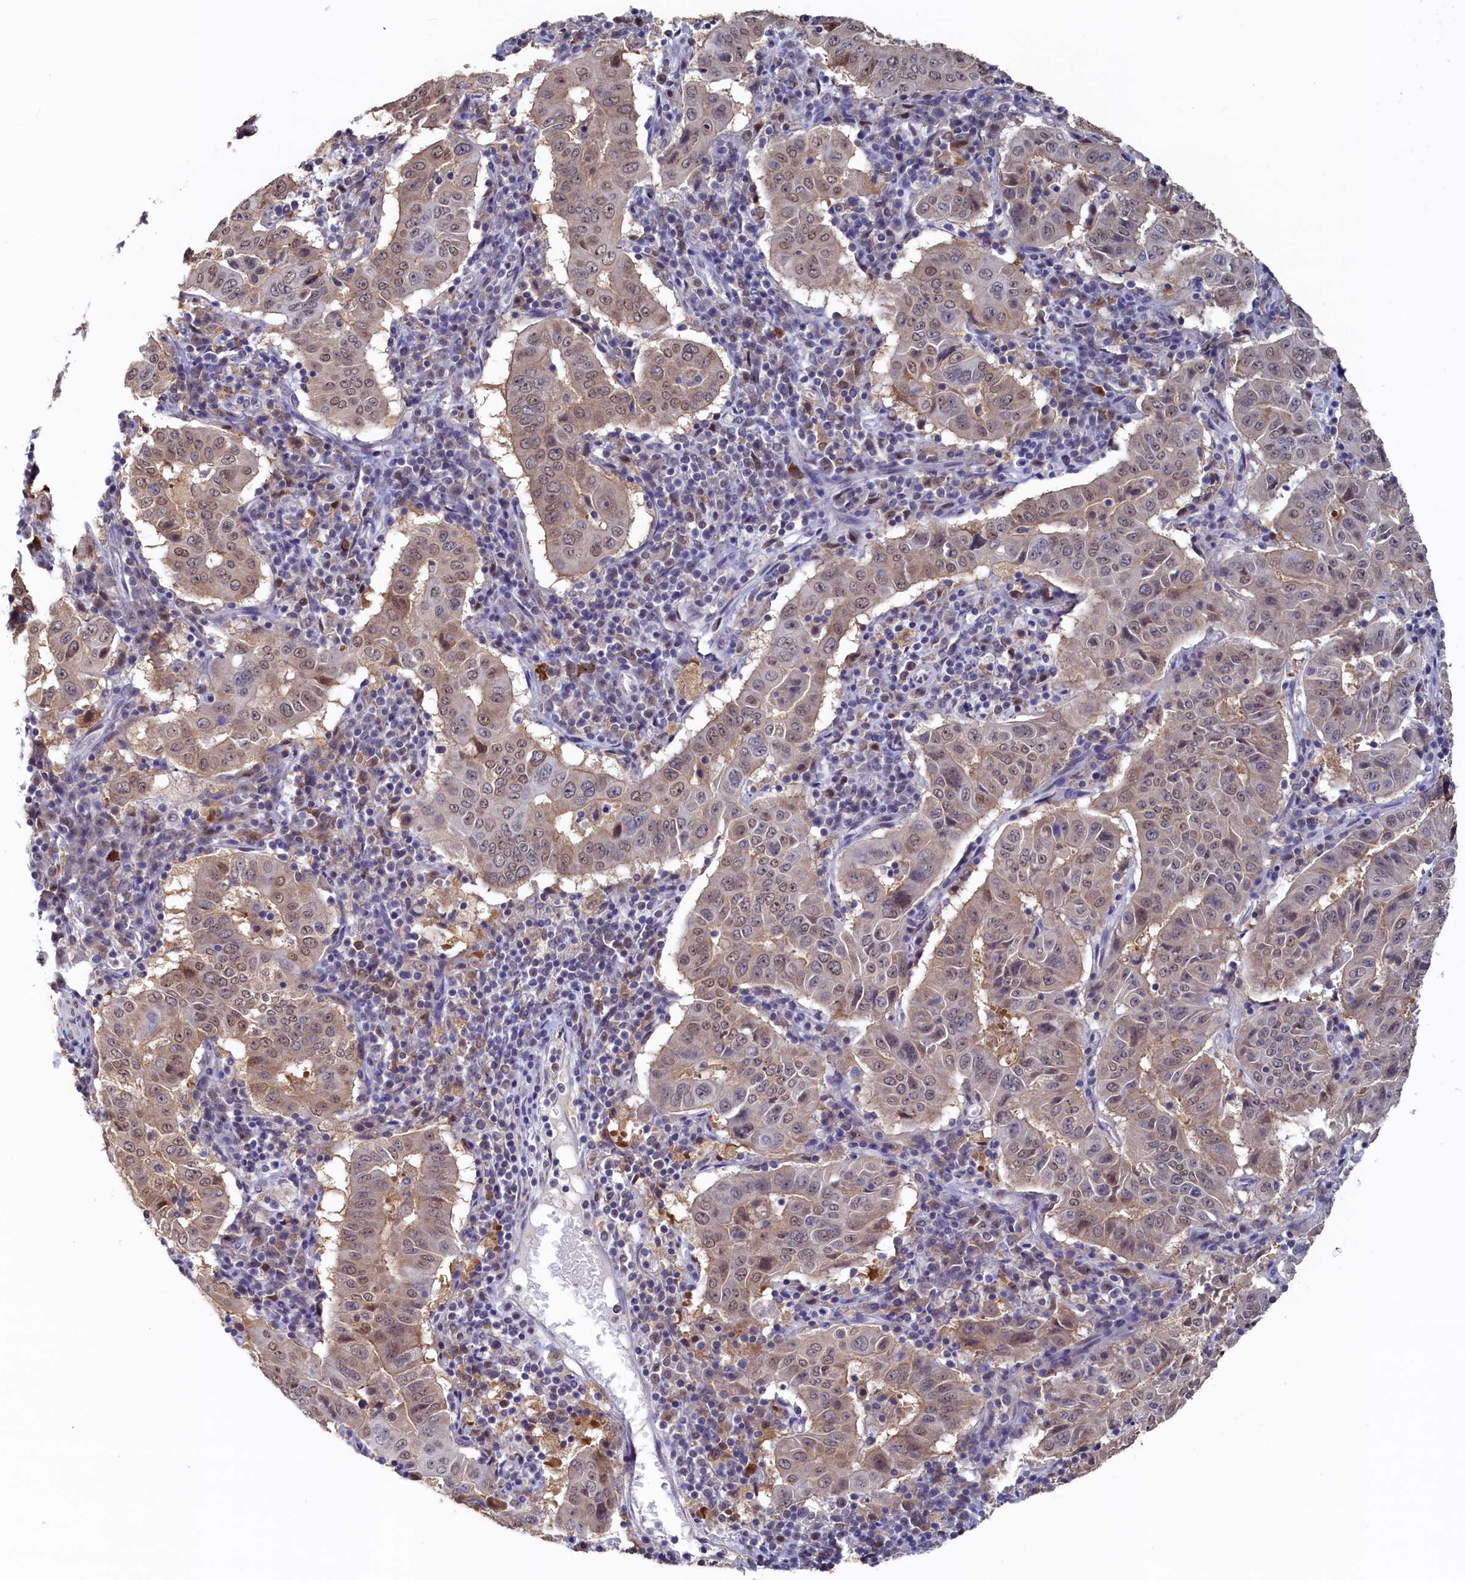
{"staining": {"intensity": "weak", "quantity": "25%-75%", "location": "cytoplasmic/membranous,nuclear"}, "tissue": "pancreatic cancer", "cell_type": "Tumor cells", "image_type": "cancer", "snomed": [{"axis": "morphology", "description": "Adenocarcinoma, NOS"}, {"axis": "topography", "description": "Pancreas"}], "caption": "The immunohistochemical stain shows weak cytoplasmic/membranous and nuclear expression in tumor cells of pancreatic adenocarcinoma tissue. The staining was performed using DAB, with brown indicating positive protein expression. Nuclei are stained blue with hematoxylin.", "gene": "AHCY", "patient": {"sex": "male", "age": 63}}